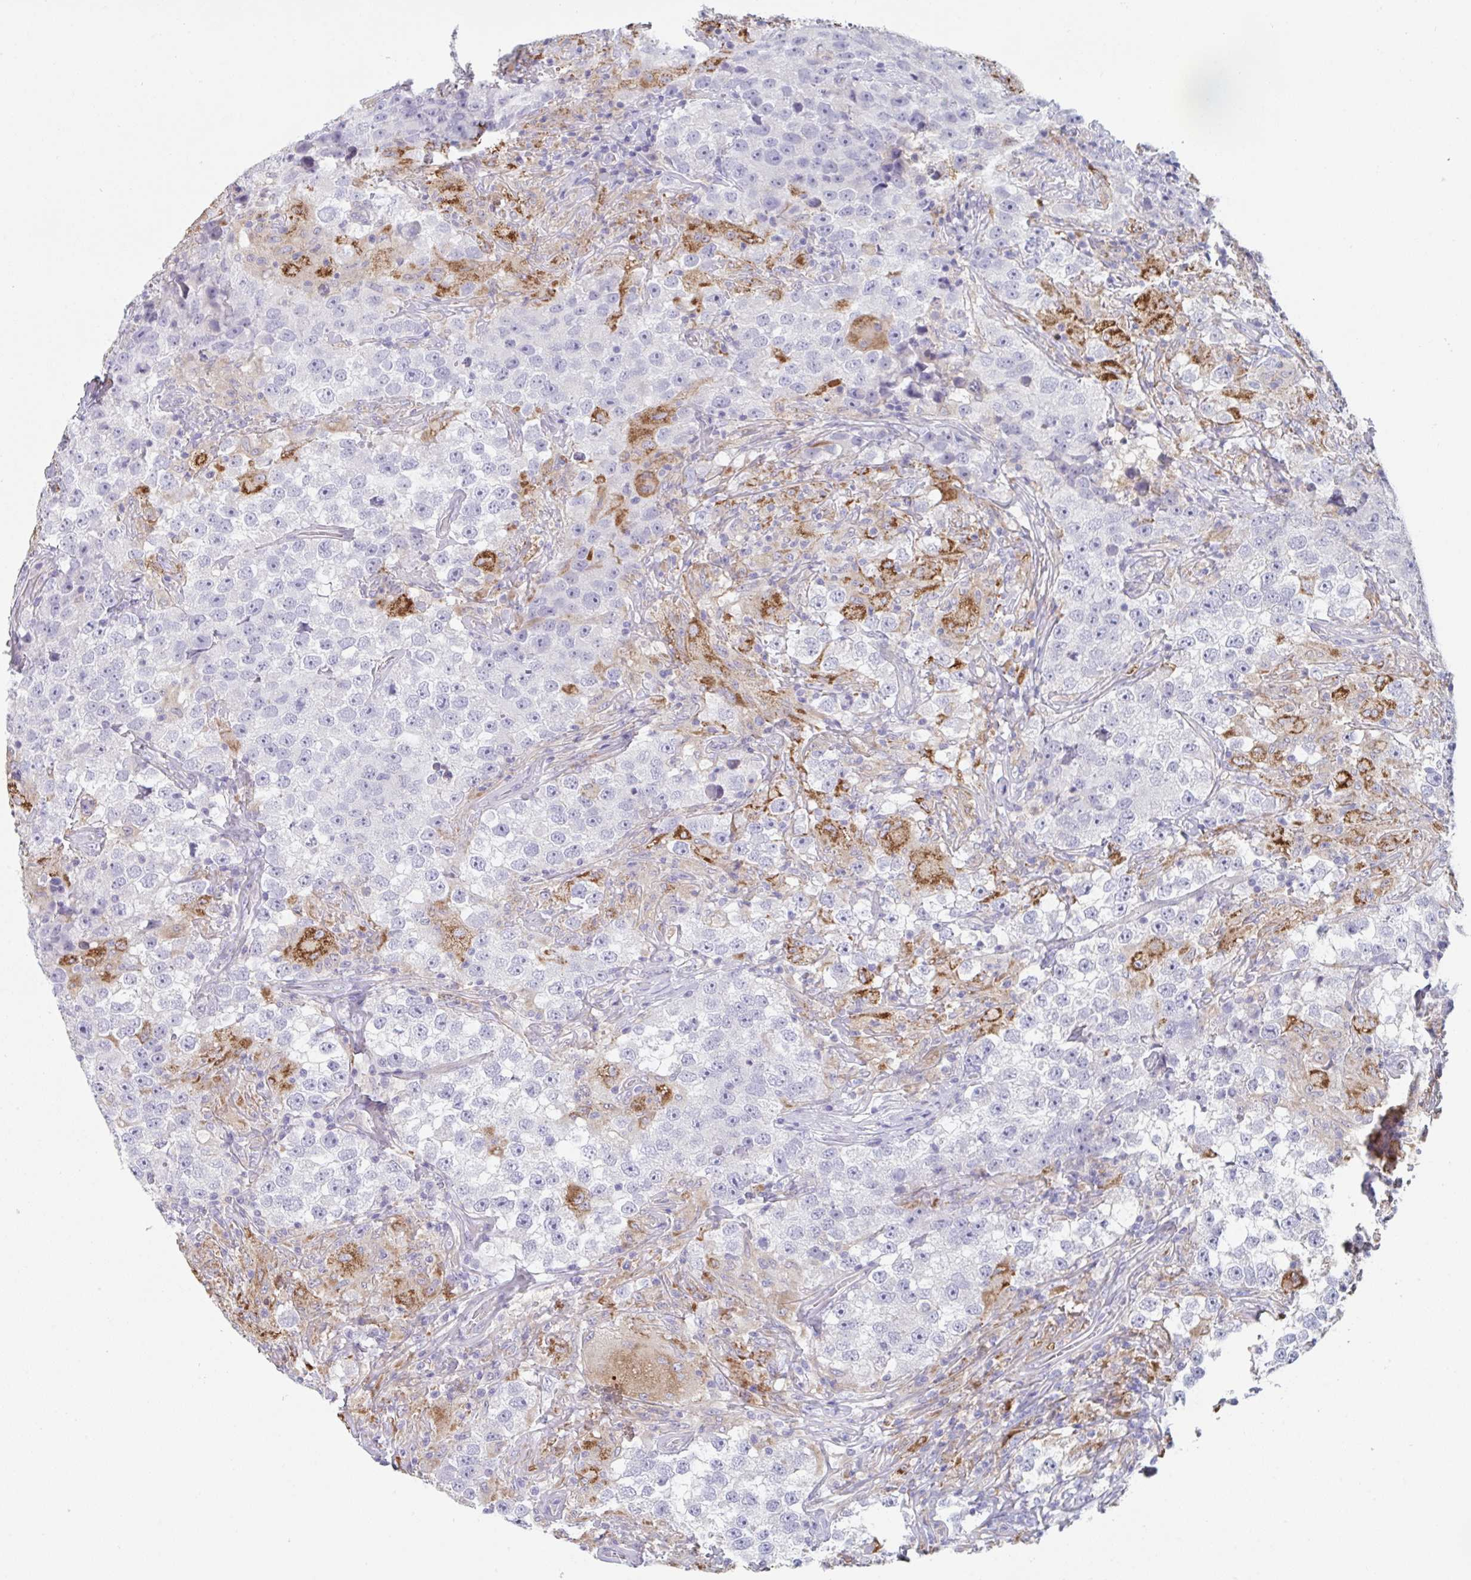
{"staining": {"intensity": "negative", "quantity": "none", "location": "none"}, "tissue": "testis cancer", "cell_type": "Tumor cells", "image_type": "cancer", "snomed": [{"axis": "morphology", "description": "Seminoma, NOS"}, {"axis": "topography", "description": "Testis"}], "caption": "Immunohistochemistry of seminoma (testis) shows no staining in tumor cells.", "gene": "PTPRD", "patient": {"sex": "male", "age": 46}}